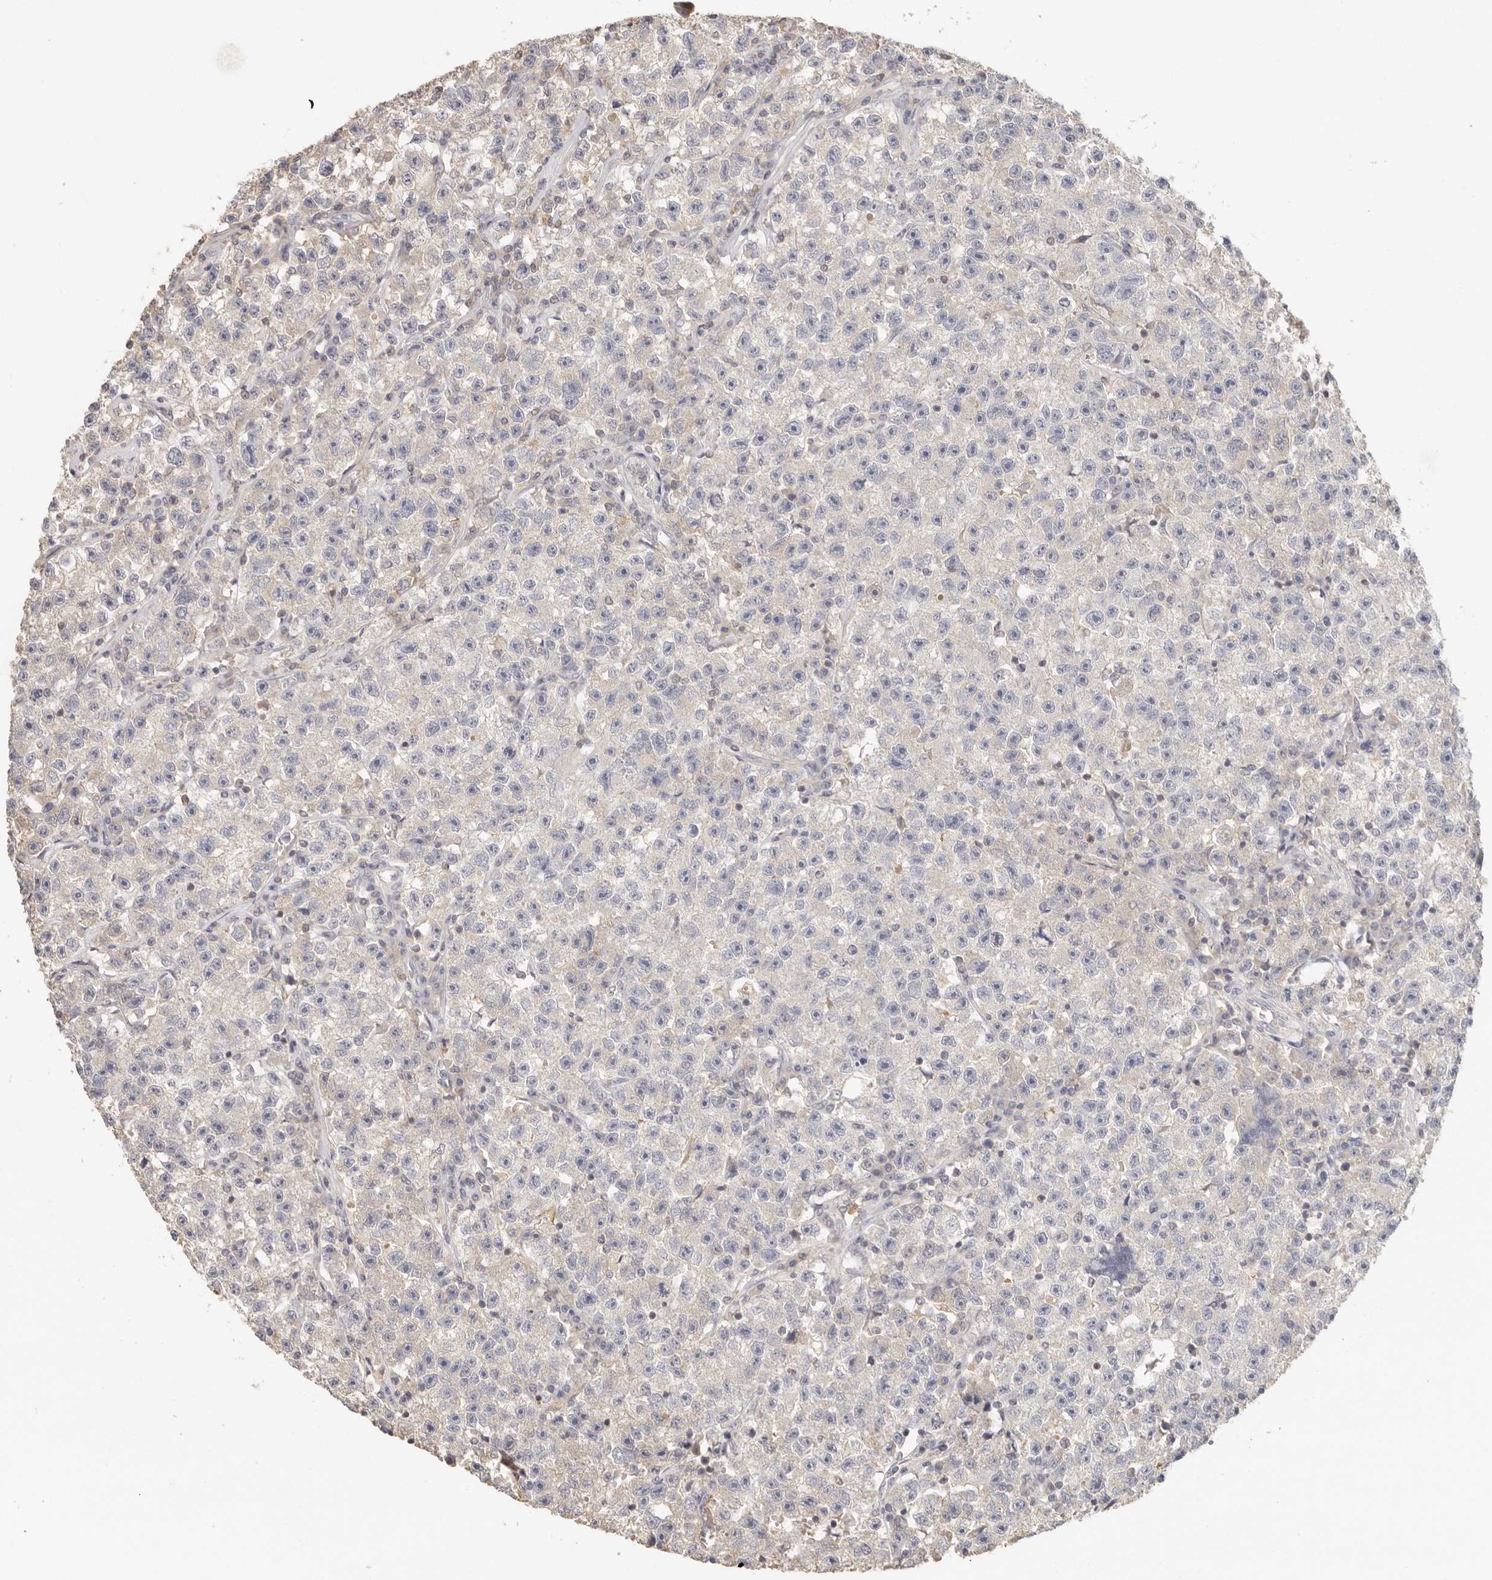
{"staining": {"intensity": "negative", "quantity": "none", "location": "none"}, "tissue": "testis cancer", "cell_type": "Tumor cells", "image_type": "cancer", "snomed": [{"axis": "morphology", "description": "Seminoma, NOS"}, {"axis": "topography", "description": "Testis"}], "caption": "Protein analysis of seminoma (testis) reveals no significant staining in tumor cells.", "gene": "CSK", "patient": {"sex": "male", "age": 22}}